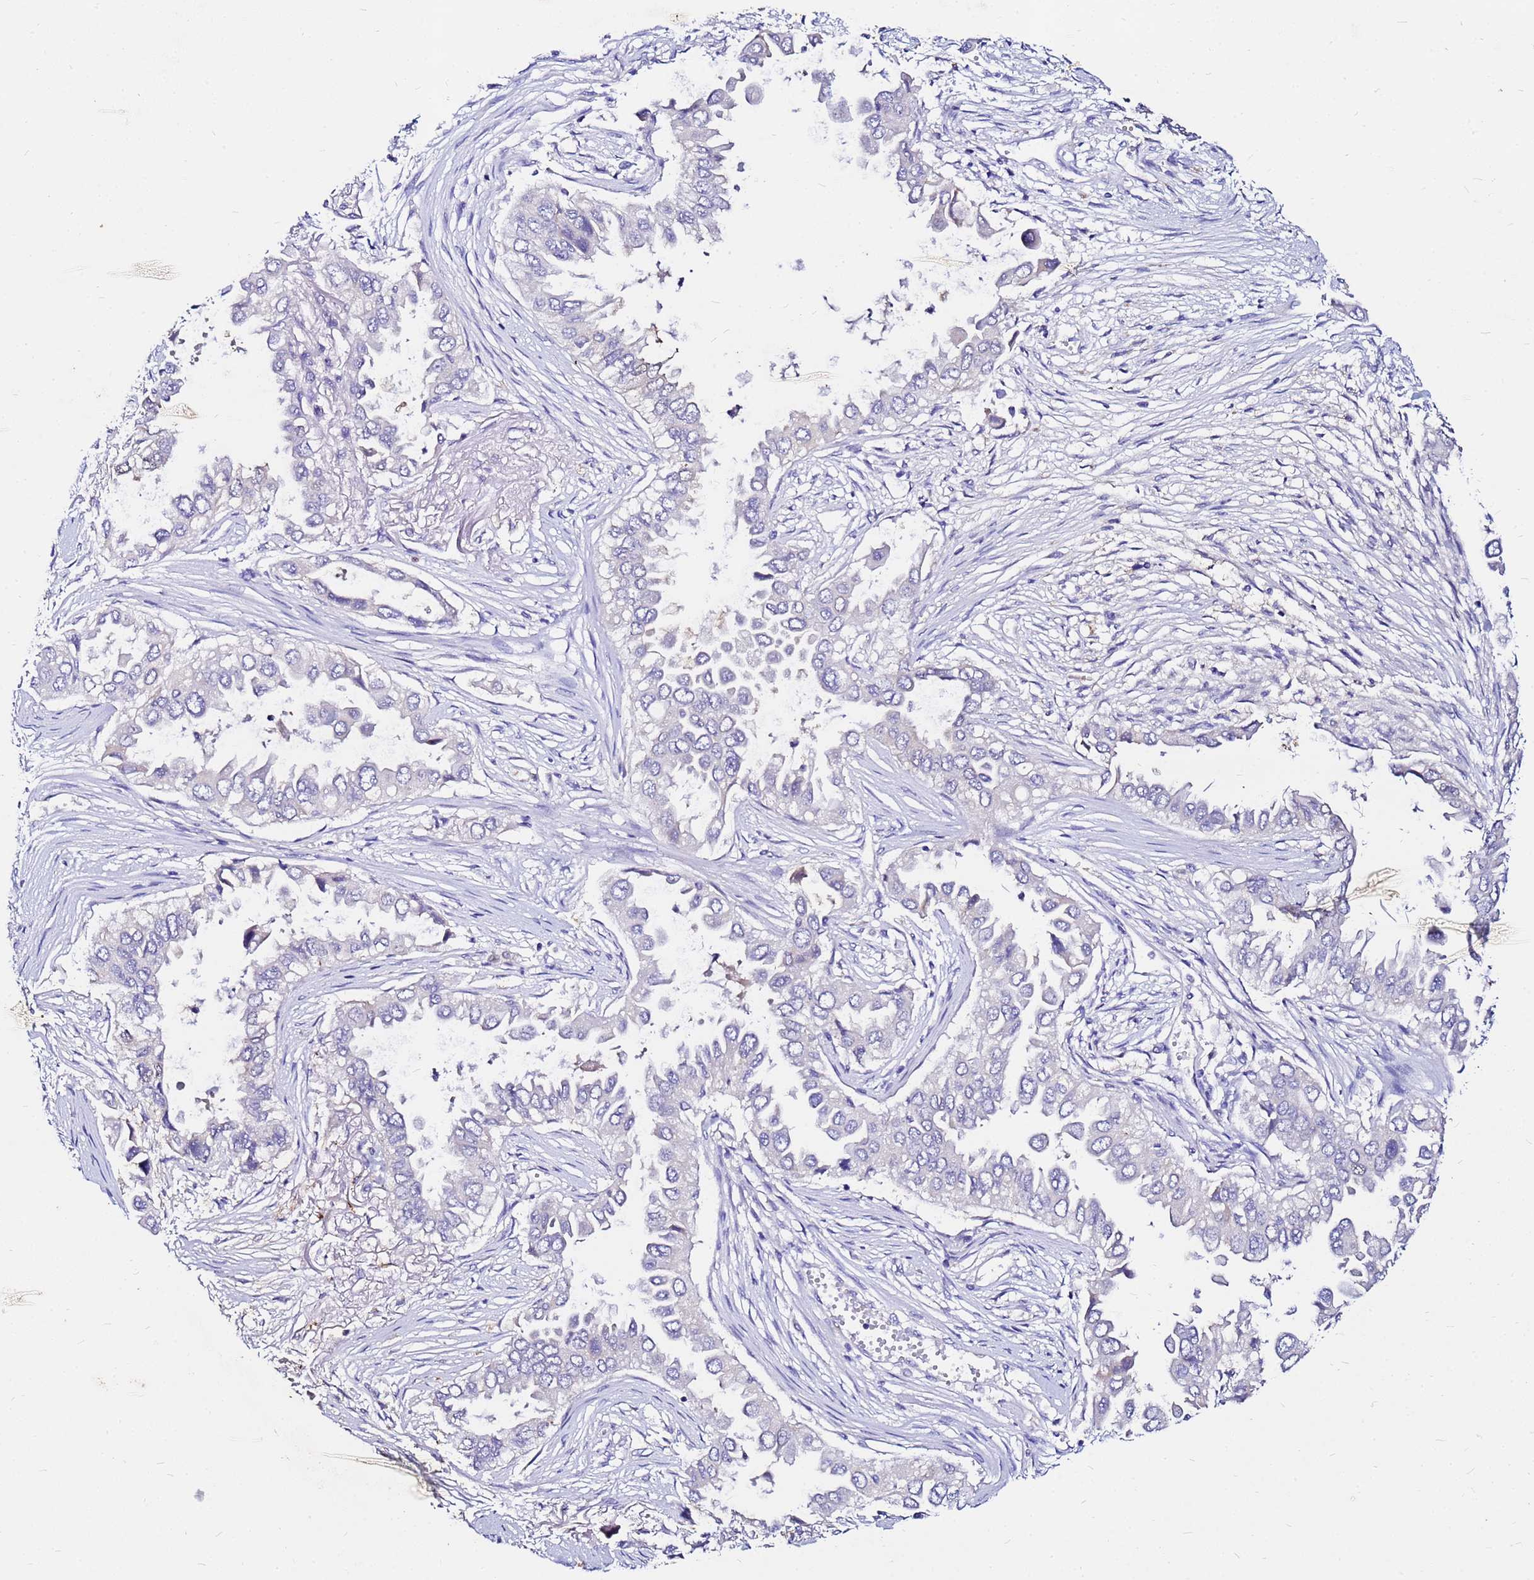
{"staining": {"intensity": "negative", "quantity": "none", "location": "none"}, "tissue": "lung cancer", "cell_type": "Tumor cells", "image_type": "cancer", "snomed": [{"axis": "morphology", "description": "Adenocarcinoma, NOS"}, {"axis": "topography", "description": "Lung"}], "caption": "Adenocarcinoma (lung) was stained to show a protein in brown. There is no significant expression in tumor cells.", "gene": "FAM183A", "patient": {"sex": "female", "age": 76}}